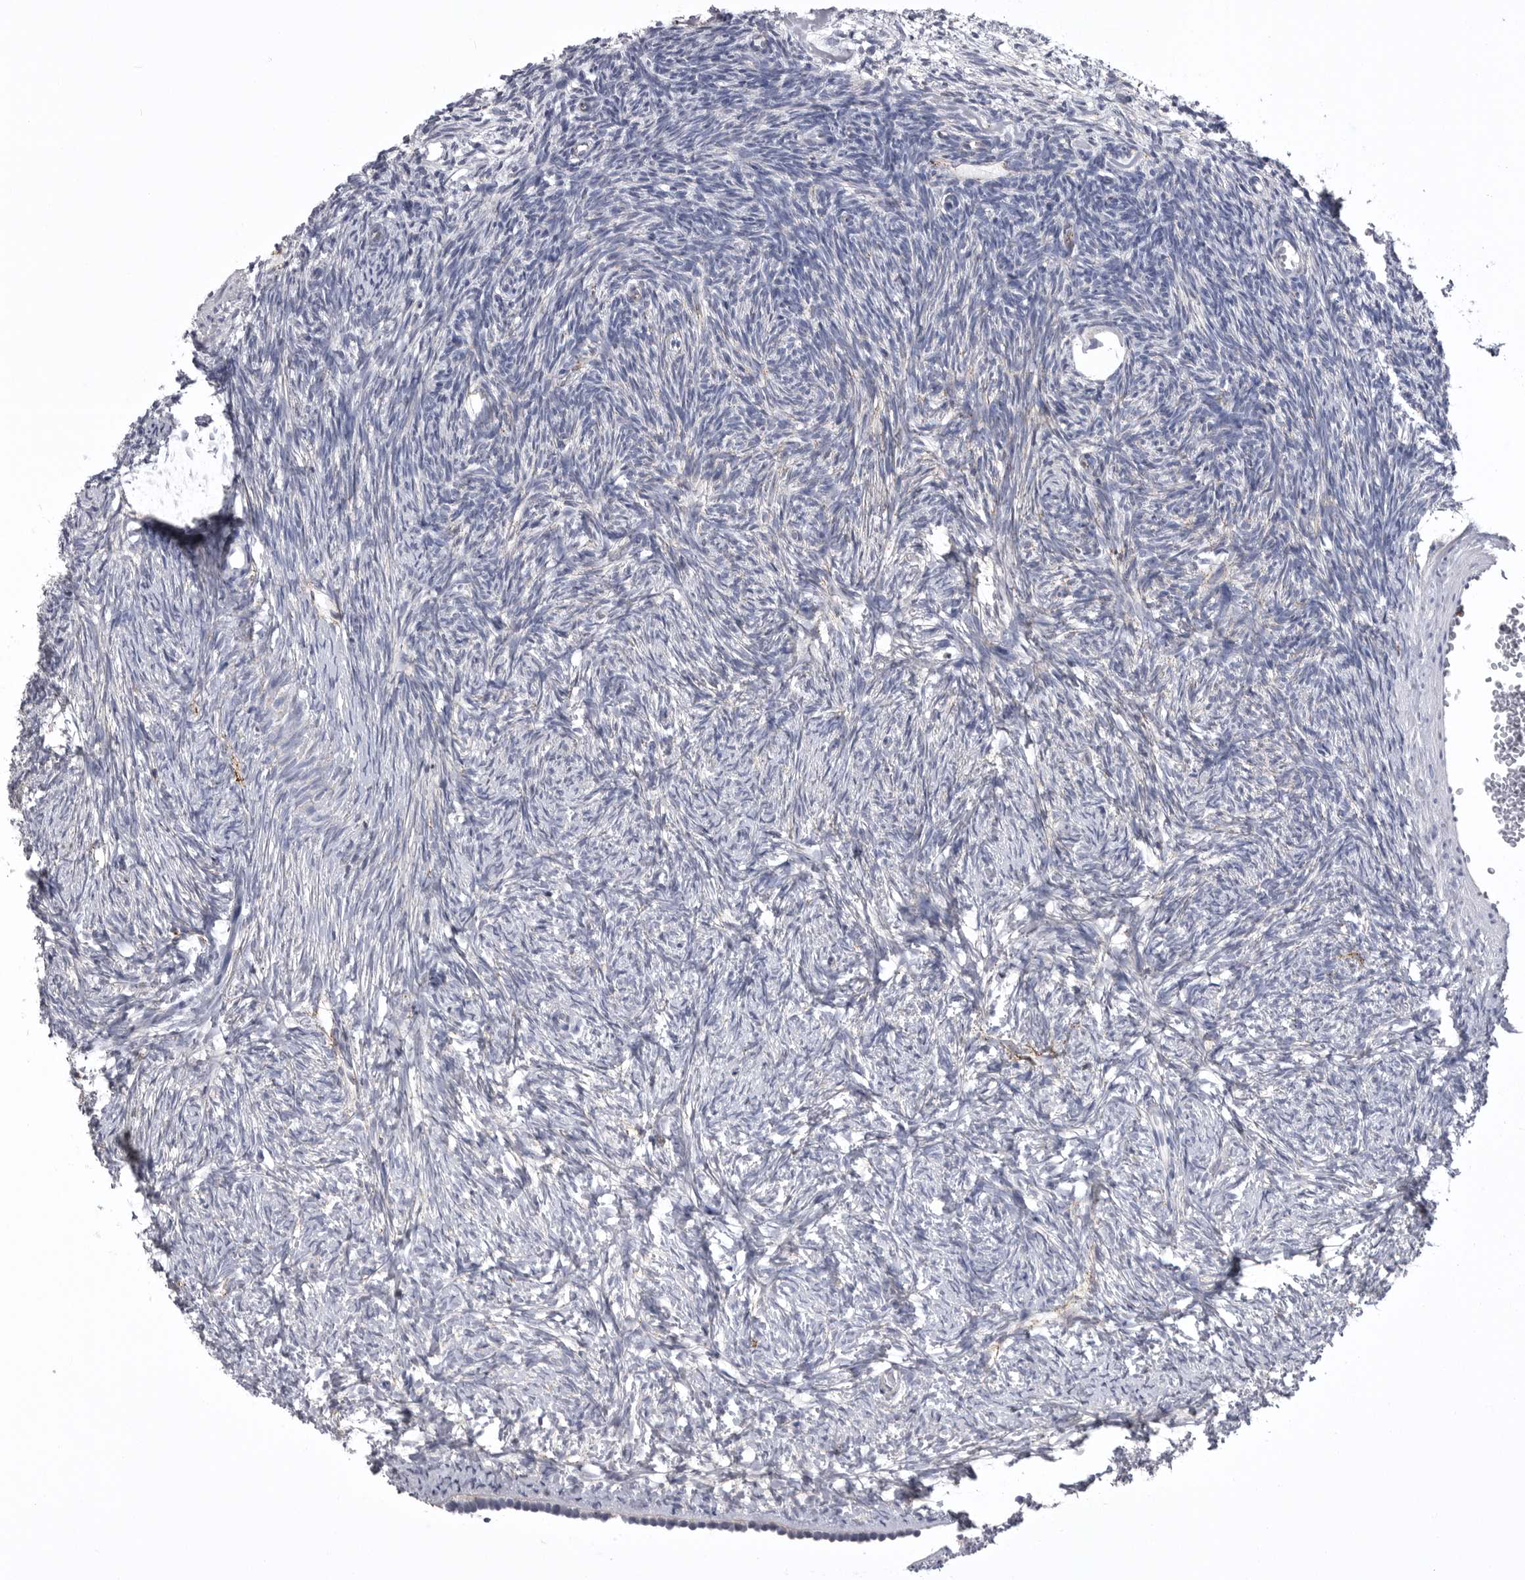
{"staining": {"intensity": "negative", "quantity": "none", "location": "none"}, "tissue": "ovary", "cell_type": "Follicle cells", "image_type": "normal", "snomed": [{"axis": "morphology", "description": "Normal tissue, NOS"}, {"axis": "topography", "description": "Ovary"}], "caption": "Normal ovary was stained to show a protein in brown. There is no significant expression in follicle cells. Brightfield microscopy of IHC stained with DAB (brown) and hematoxylin (blue), captured at high magnification.", "gene": "PSPN", "patient": {"sex": "female", "age": 34}}